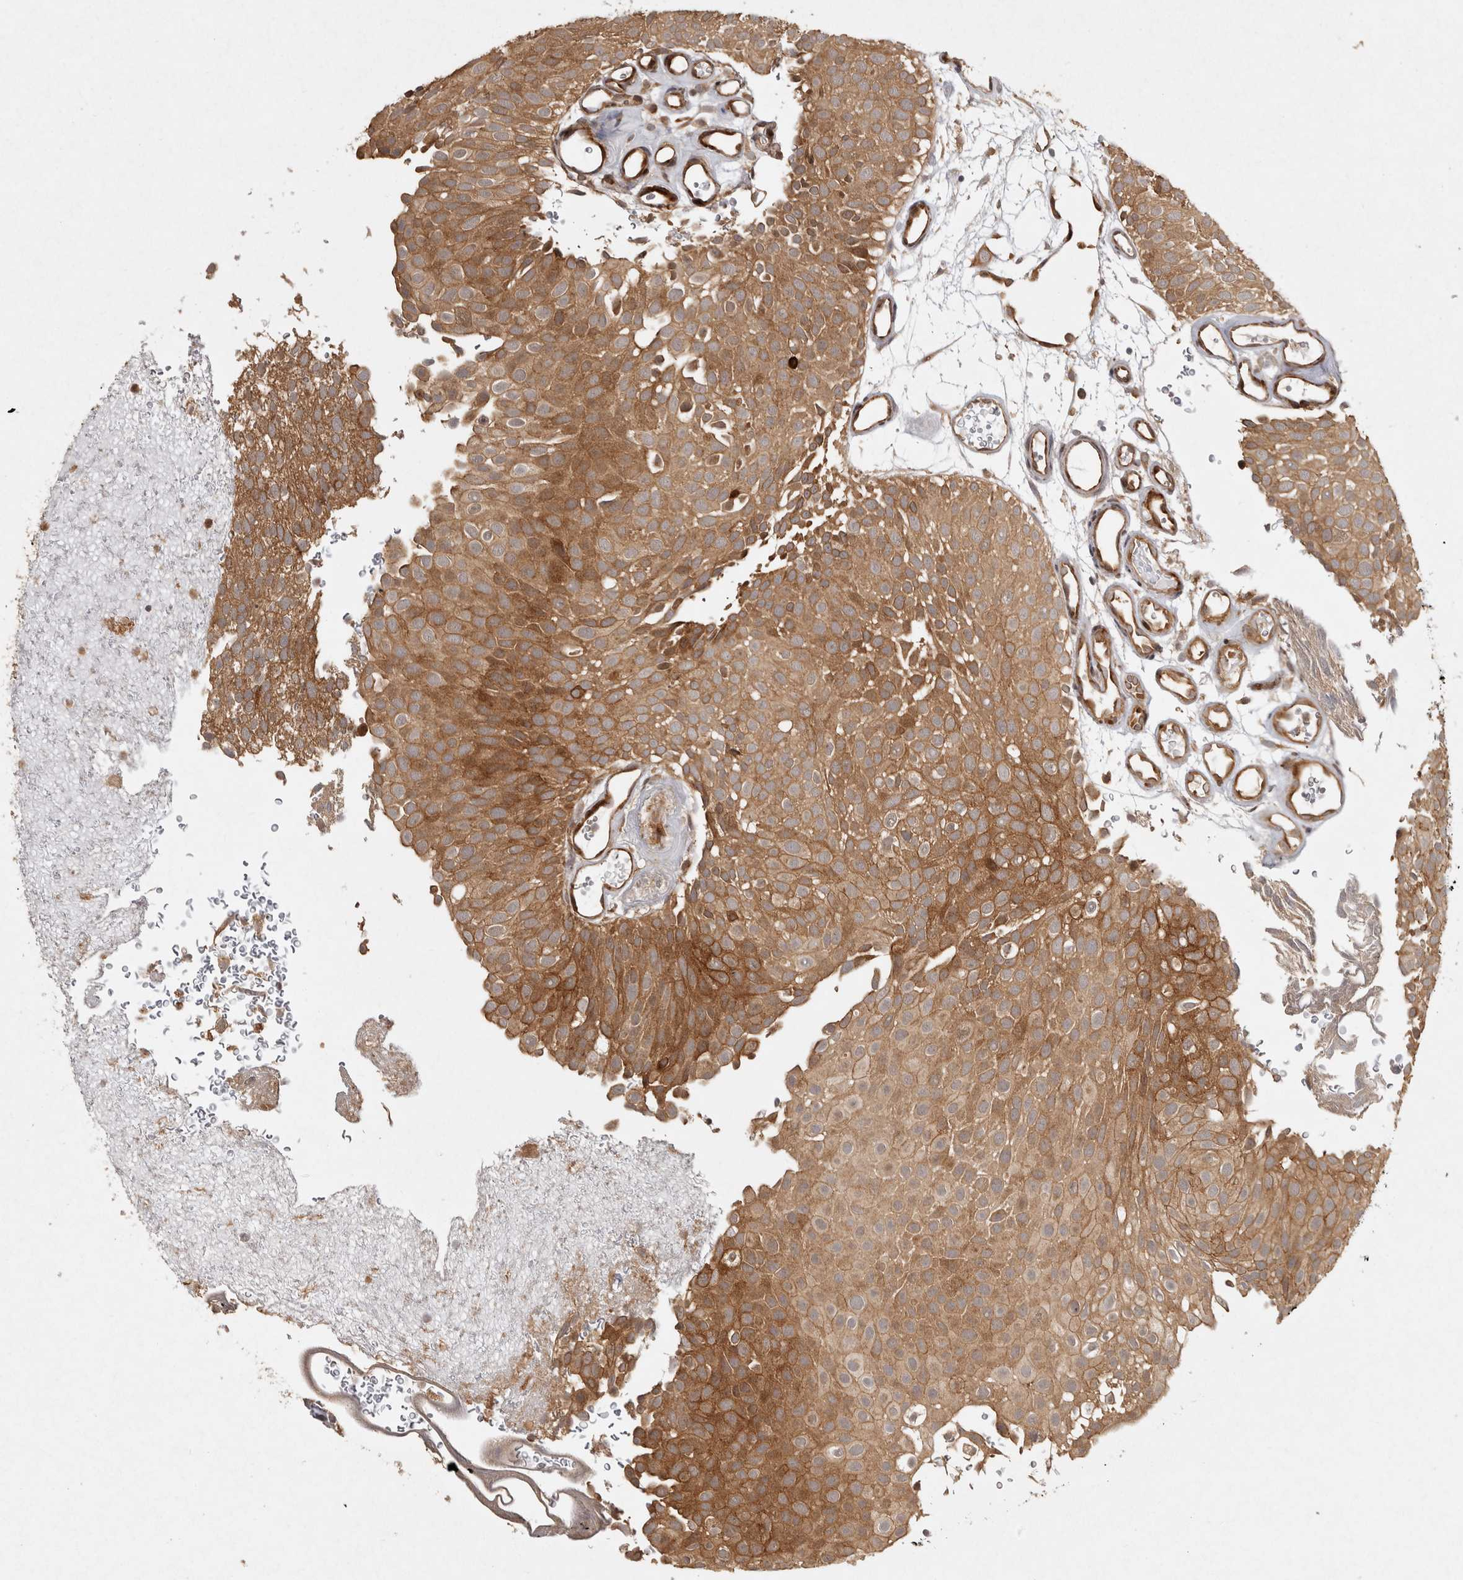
{"staining": {"intensity": "moderate", "quantity": ">75%", "location": "cytoplasmic/membranous"}, "tissue": "urothelial cancer", "cell_type": "Tumor cells", "image_type": "cancer", "snomed": [{"axis": "morphology", "description": "Urothelial carcinoma, Low grade"}, {"axis": "topography", "description": "Urinary bladder"}], "caption": "Protein staining of urothelial cancer tissue reveals moderate cytoplasmic/membranous positivity in about >75% of tumor cells. Nuclei are stained in blue.", "gene": "CAMSAP2", "patient": {"sex": "male", "age": 78}}